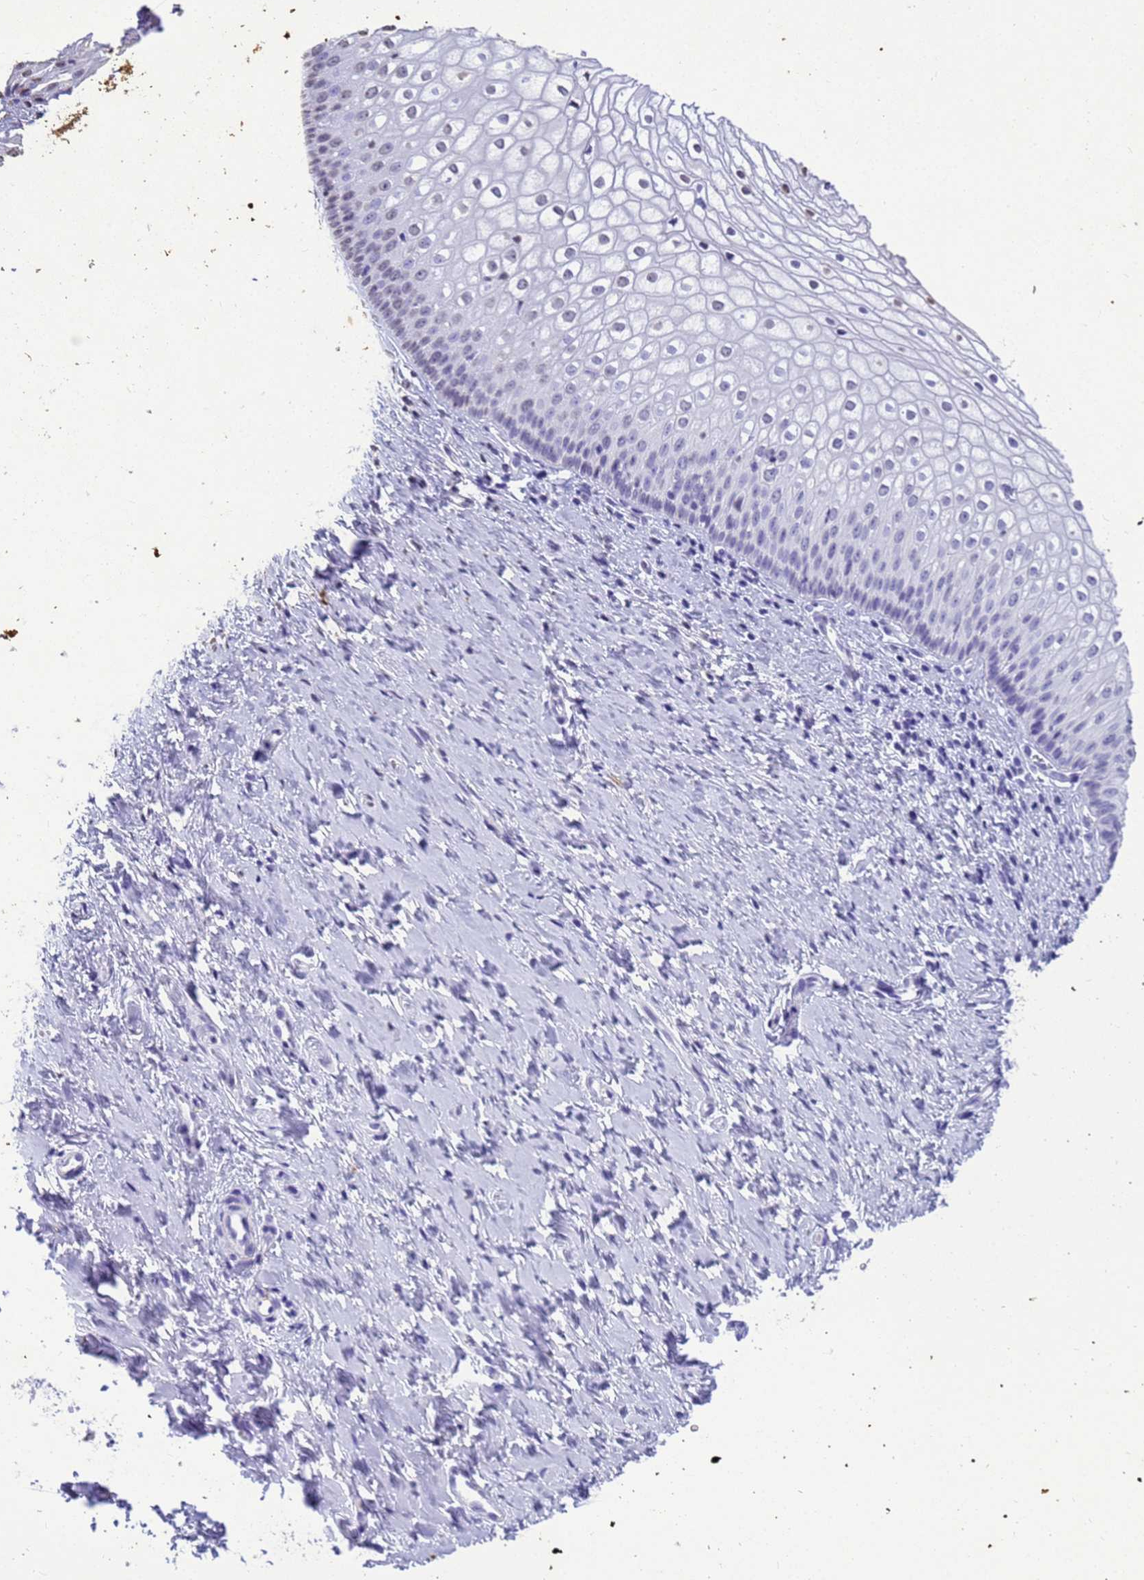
{"staining": {"intensity": "negative", "quantity": "none", "location": "none"}, "tissue": "vagina", "cell_type": "Squamous epithelial cells", "image_type": "normal", "snomed": [{"axis": "morphology", "description": "Normal tissue, NOS"}, {"axis": "topography", "description": "Vagina"}], "caption": "Immunohistochemistry image of normal vagina stained for a protein (brown), which demonstrates no staining in squamous epithelial cells.", "gene": "STATH", "patient": {"sex": "female", "age": 60}}